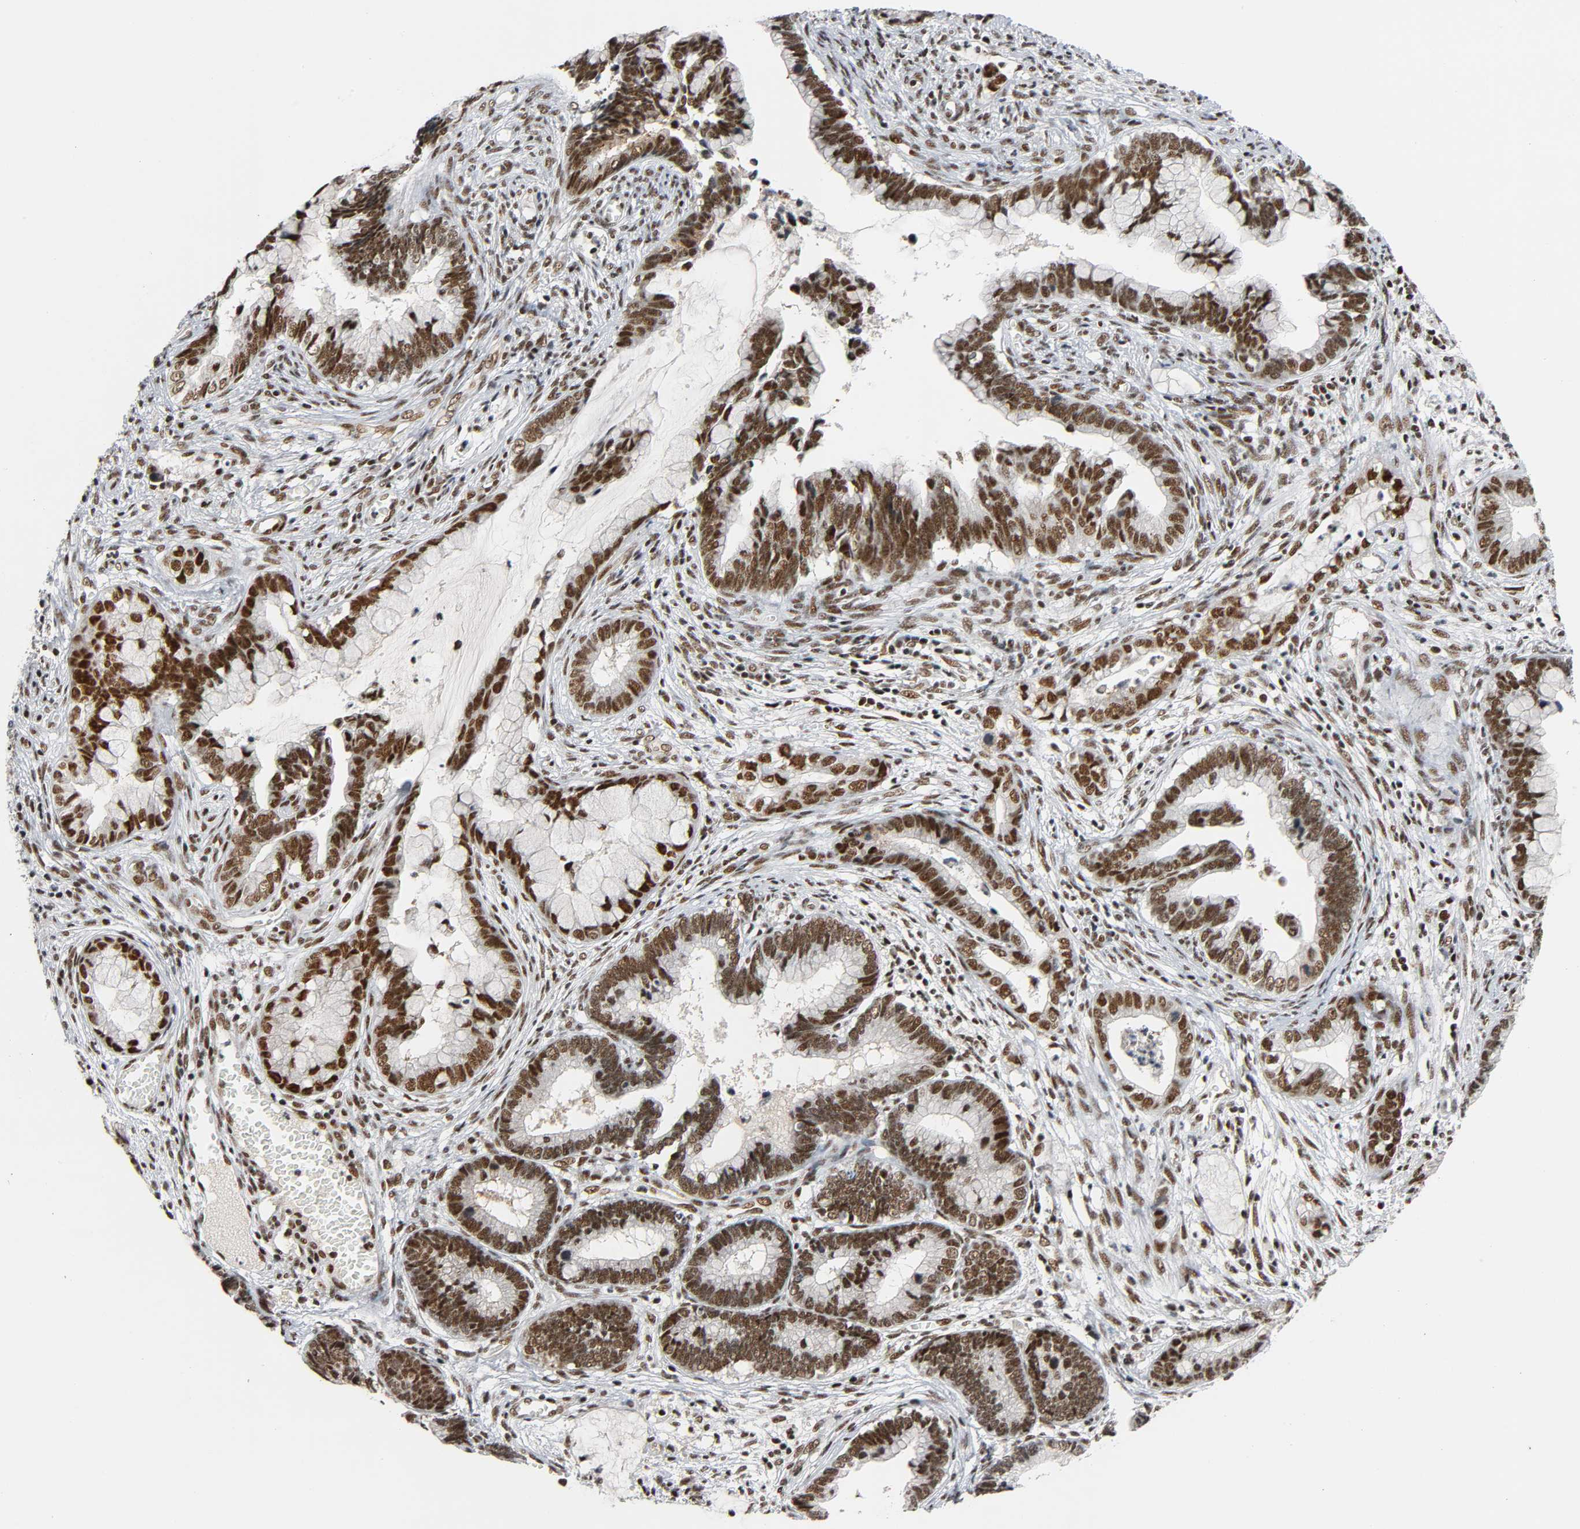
{"staining": {"intensity": "strong", "quantity": ">75%", "location": "nuclear"}, "tissue": "cervical cancer", "cell_type": "Tumor cells", "image_type": "cancer", "snomed": [{"axis": "morphology", "description": "Adenocarcinoma, NOS"}, {"axis": "topography", "description": "Cervix"}], "caption": "This micrograph exhibits adenocarcinoma (cervical) stained with immunohistochemistry to label a protein in brown. The nuclear of tumor cells show strong positivity for the protein. Nuclei are counter-stained blue.", "gene": "CDK9", "patient": {"sex": "female", "age": 44}}